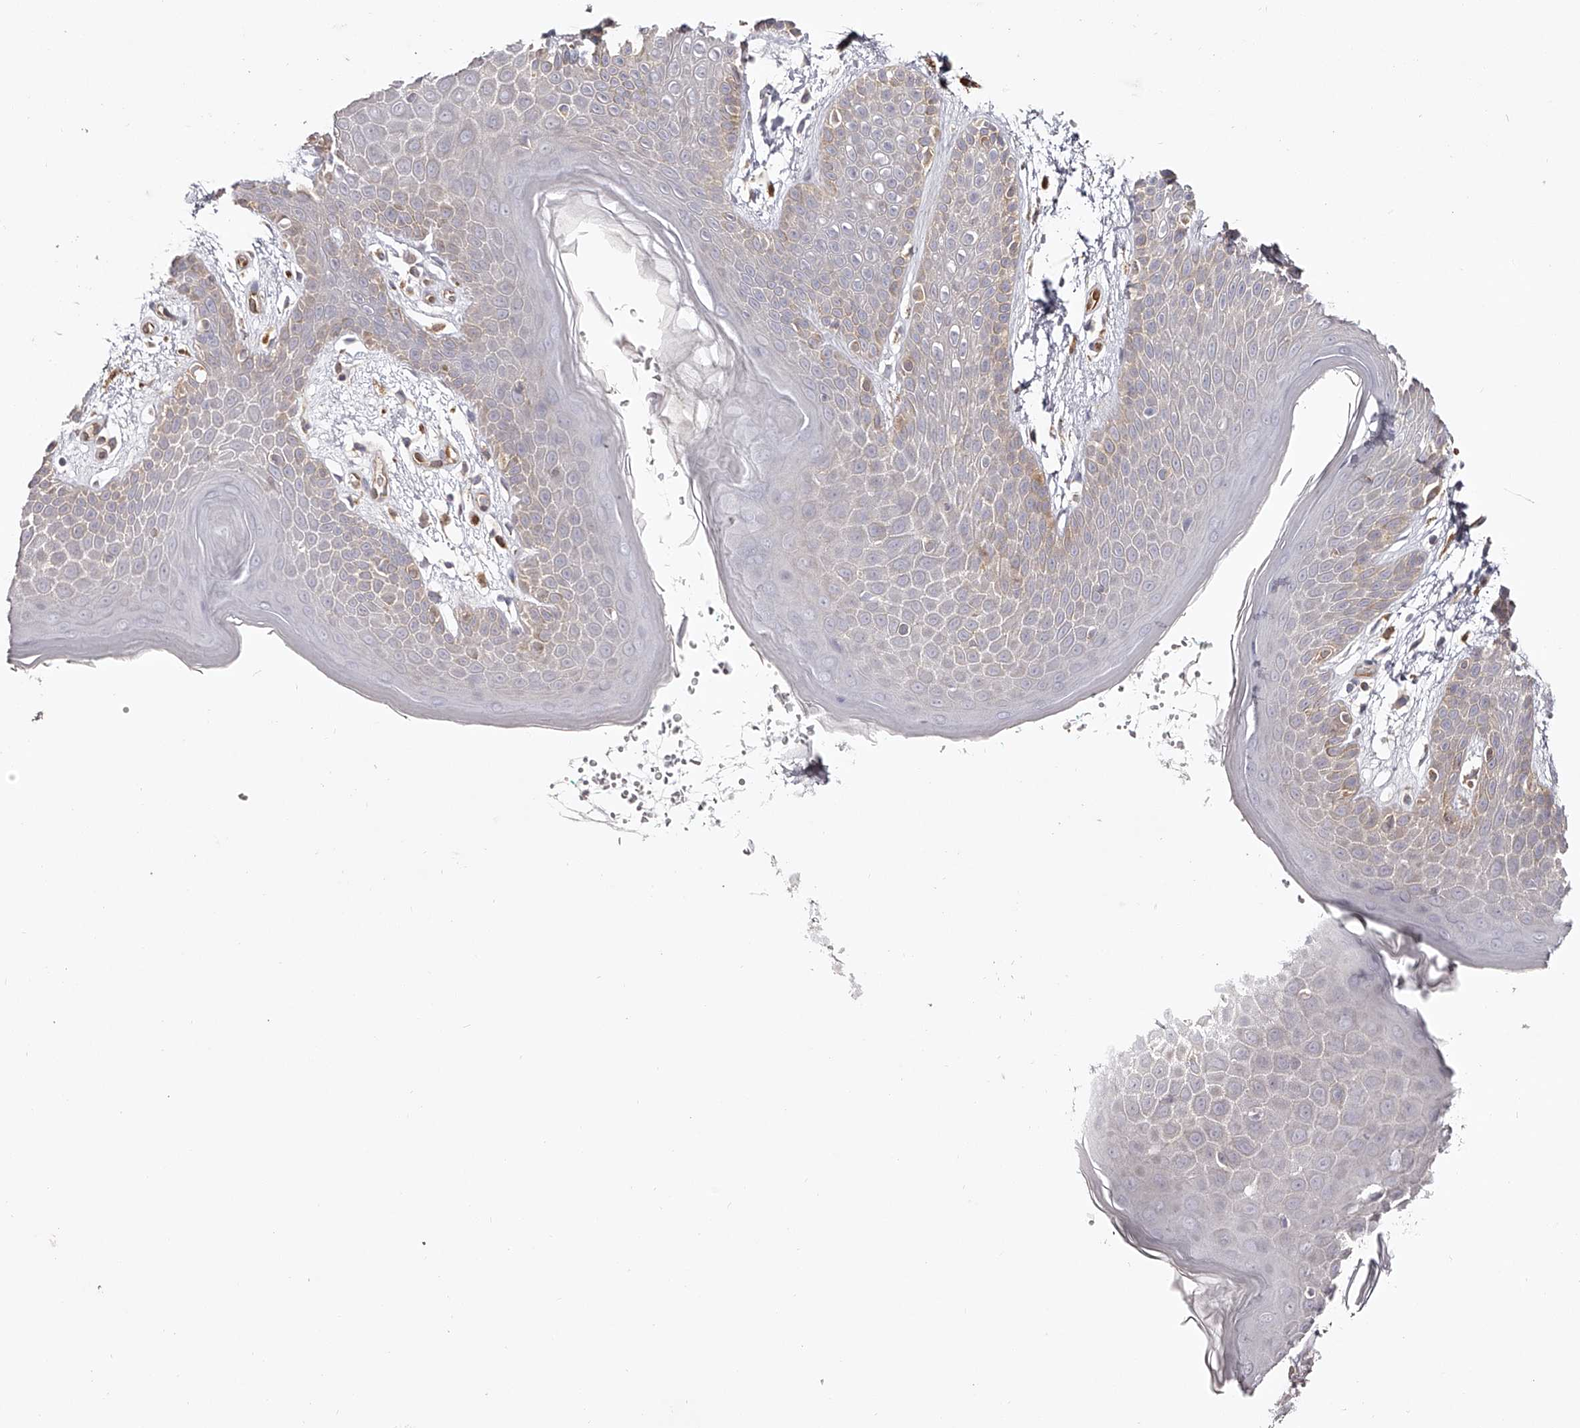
{"staining": {"intensity": "weak", "quantity": "<25%", "location": "cytoplasmic/membranous"}, "tissue": "skin", "cell_type": "Epidermal cells", "image_type": "normal", "snomed": [{"axis": "morphology", "description": "Normal tissue, NOS"}, {"axis": "topography", "description": "Anal"}], "caption": "A histopathology image of human skin is negative for staining in epidermal cells. (DAB (3,3'-diaminobenzidine) IHC, high magnification).", "gene": "LAP3", "patient": {"sex": "male", "age": 74}}